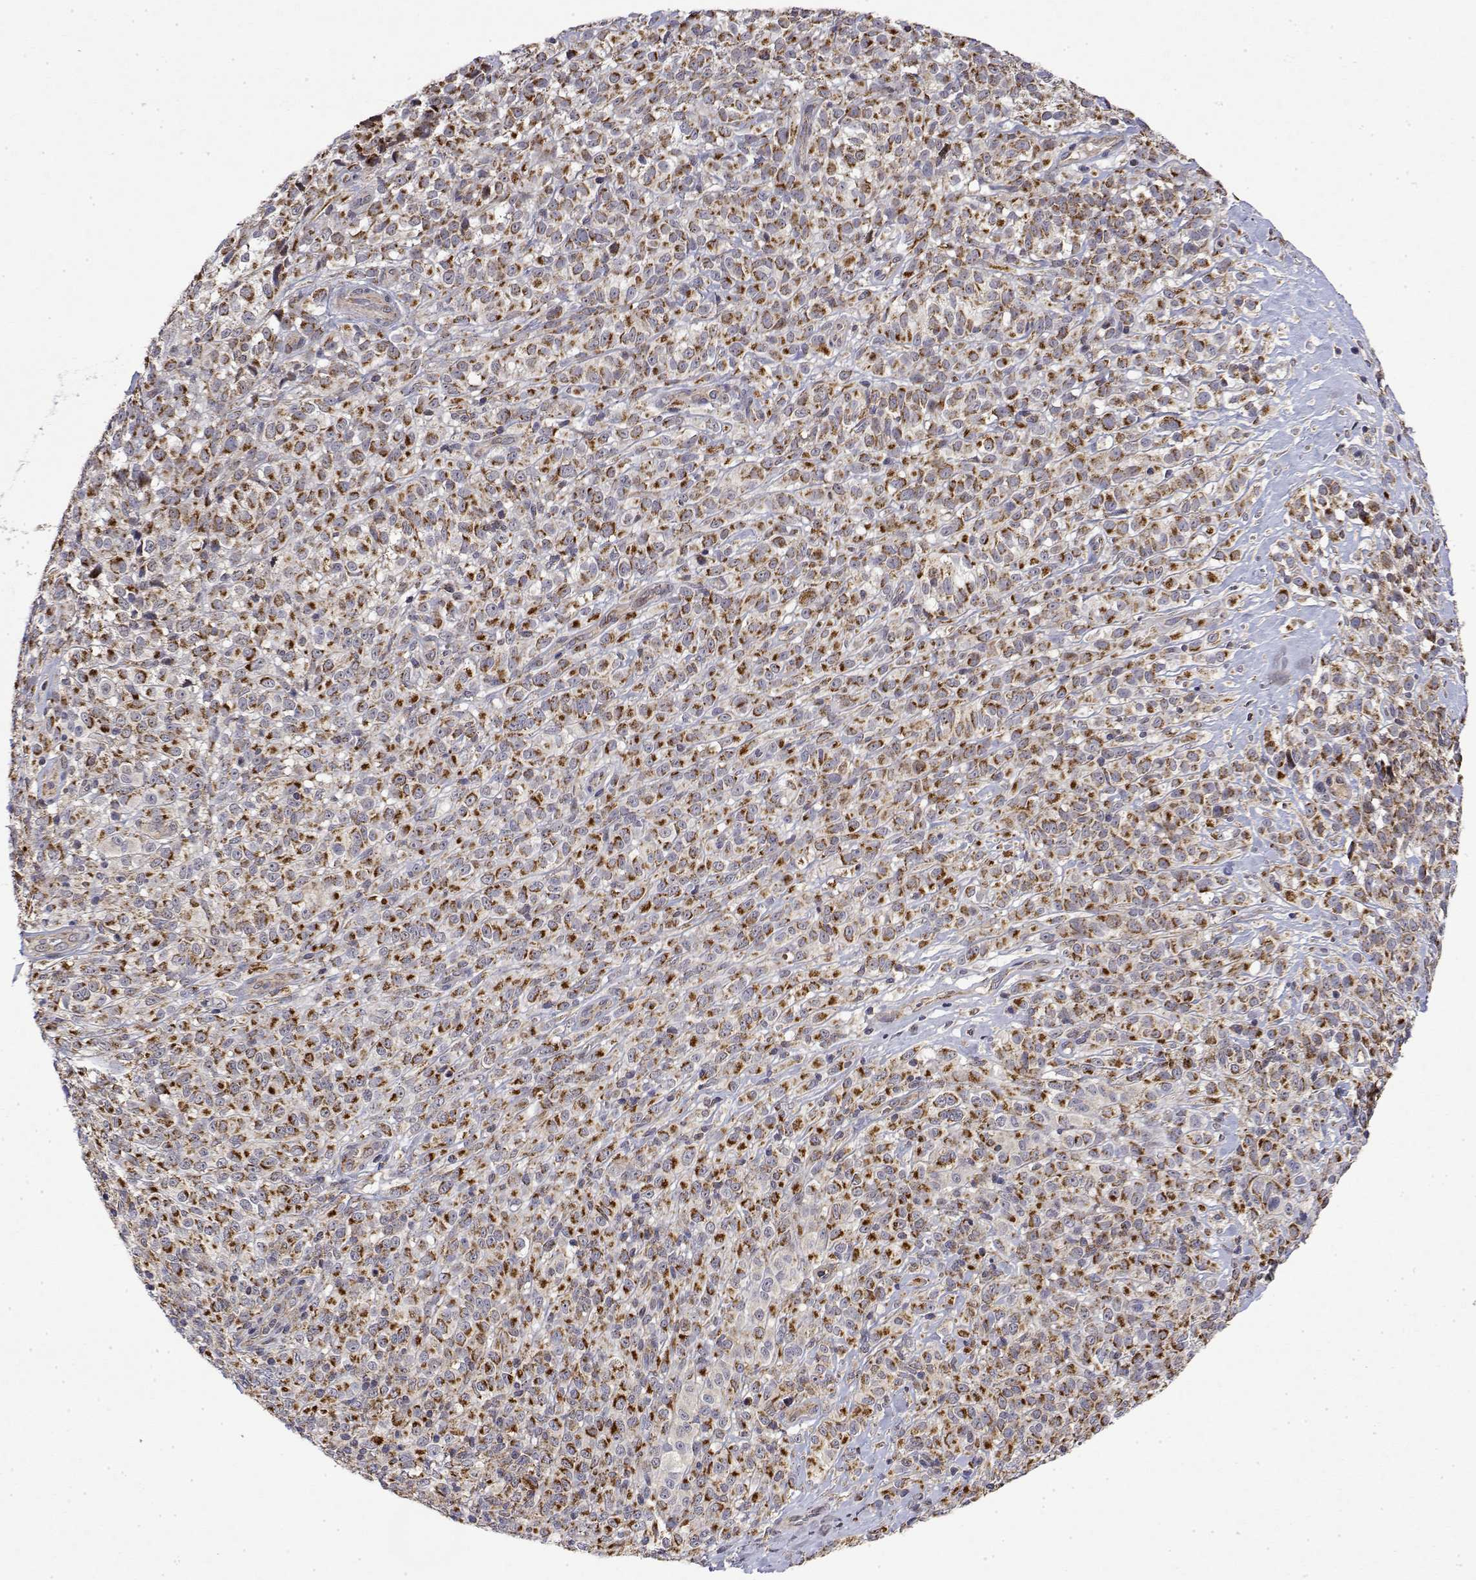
{"staining": {"intensity": "strong", "quantity": "25%-75%", "location": "cytoplasmic/membranous"}, "tissue": "melanoma", "cell_type": "Tumor cells", "image_type": "cancer", "snomed": [{"axis": "morphology", "description": "Malignant melanoma, NOS"}, {"axis": "topography", "description": "Skin"}], "caption": "High-magnification brightfield microscopy of malignant melanoma stained with DAB (3,3'-diaminobenzidine) (brown) and counterstained with hematoxylin (blue). tumor cells exhibit strong cytoplasmic/membranous expression is appreciated in approximately25%-75% of cells. Nuclei are stained in blue.", "gene": "GADD45GIP1", "patient": {"sex": "male", "age": 85}}